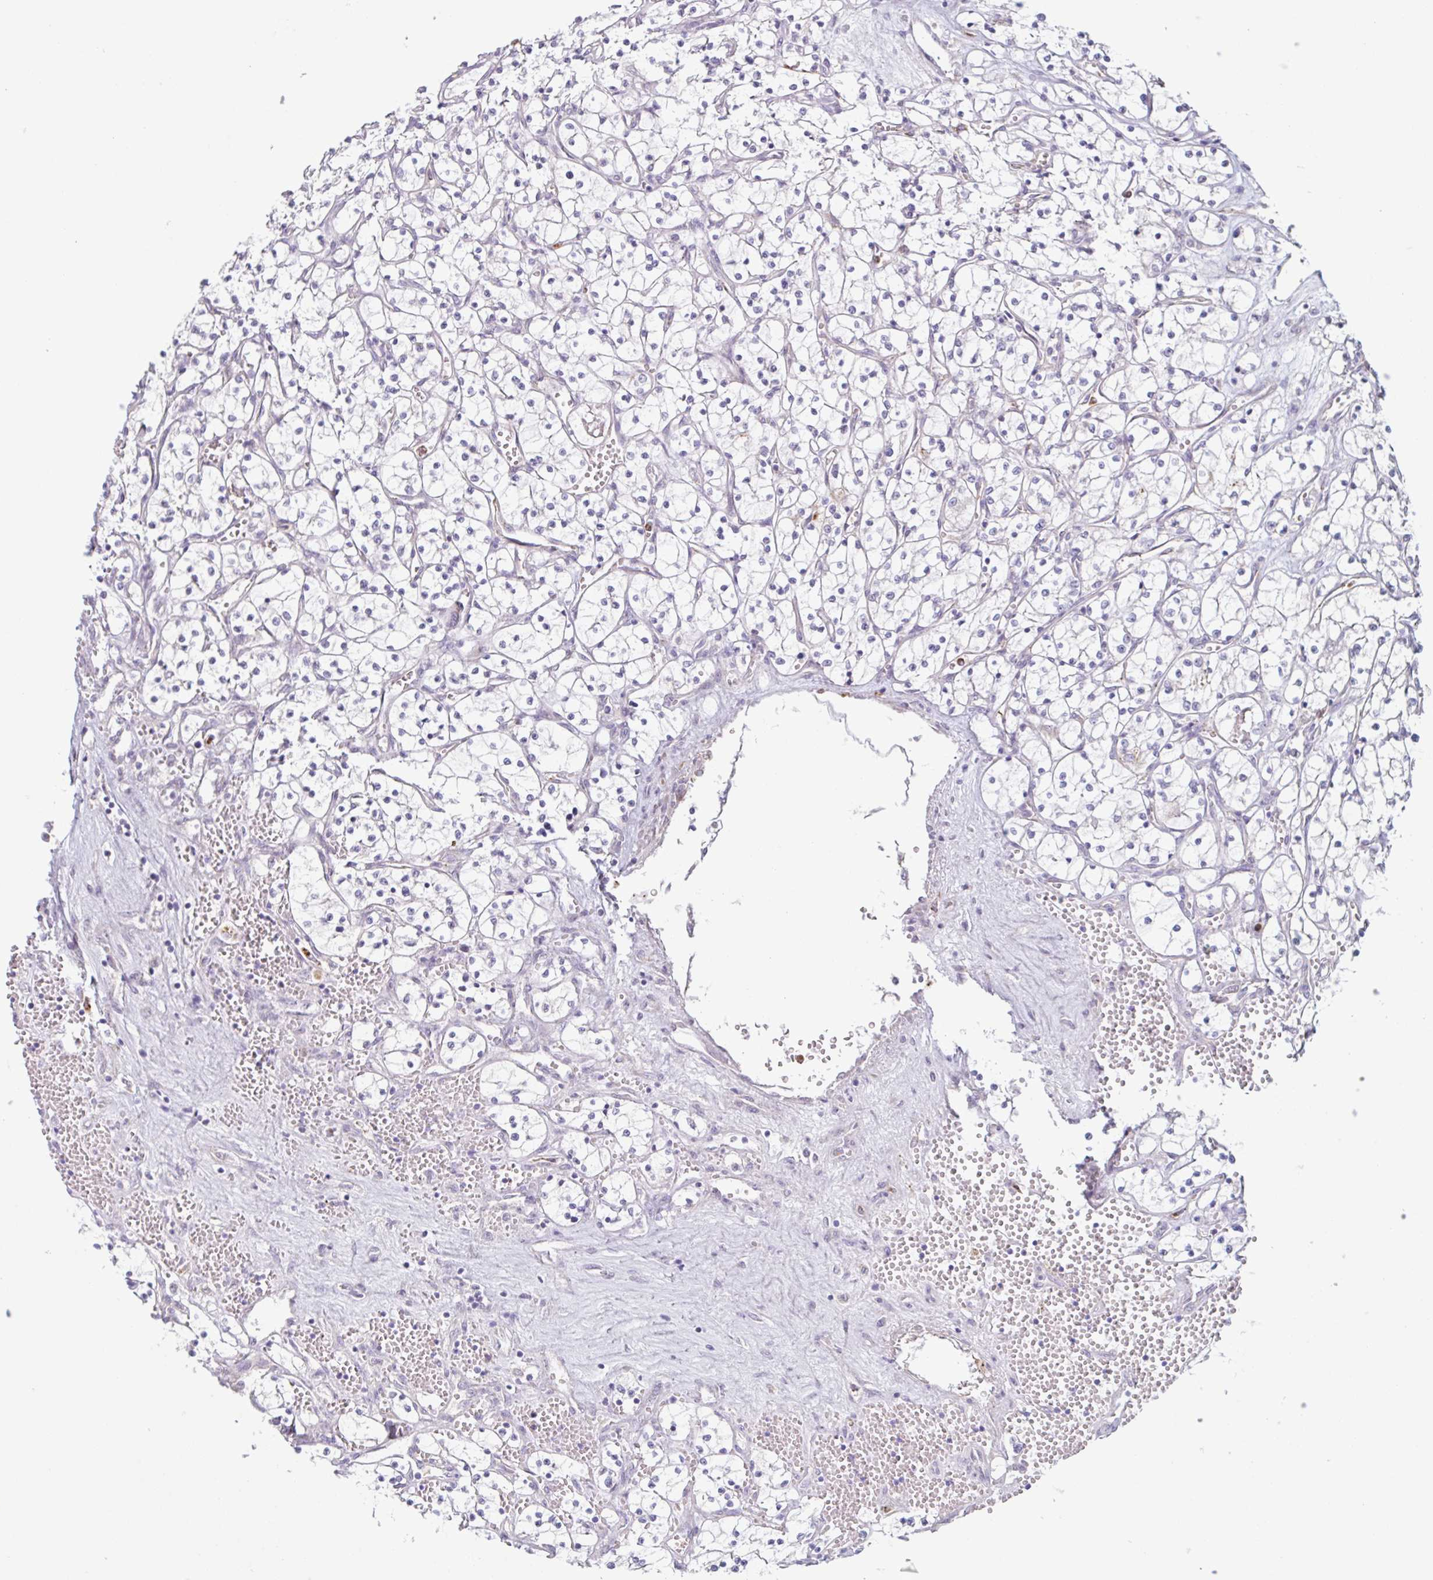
{"staining": {"intensity": "negative", "quantity": "none", "location": "none"}, "tissue": "renal cancer", "cell_type": "Tumor cells", "image_type": "cancer", "snomed": [{"axis": "morphology", "description": "Adenocarcinoma, NOS"}, {"axis": "topography", "description": "Kidney"}], "caption": "Image shows no protein staining in tumor cells of renal adenocarcinoma tissue.", "gene": "TAF1D", "patient": {"sex": "female", "age": 69}}